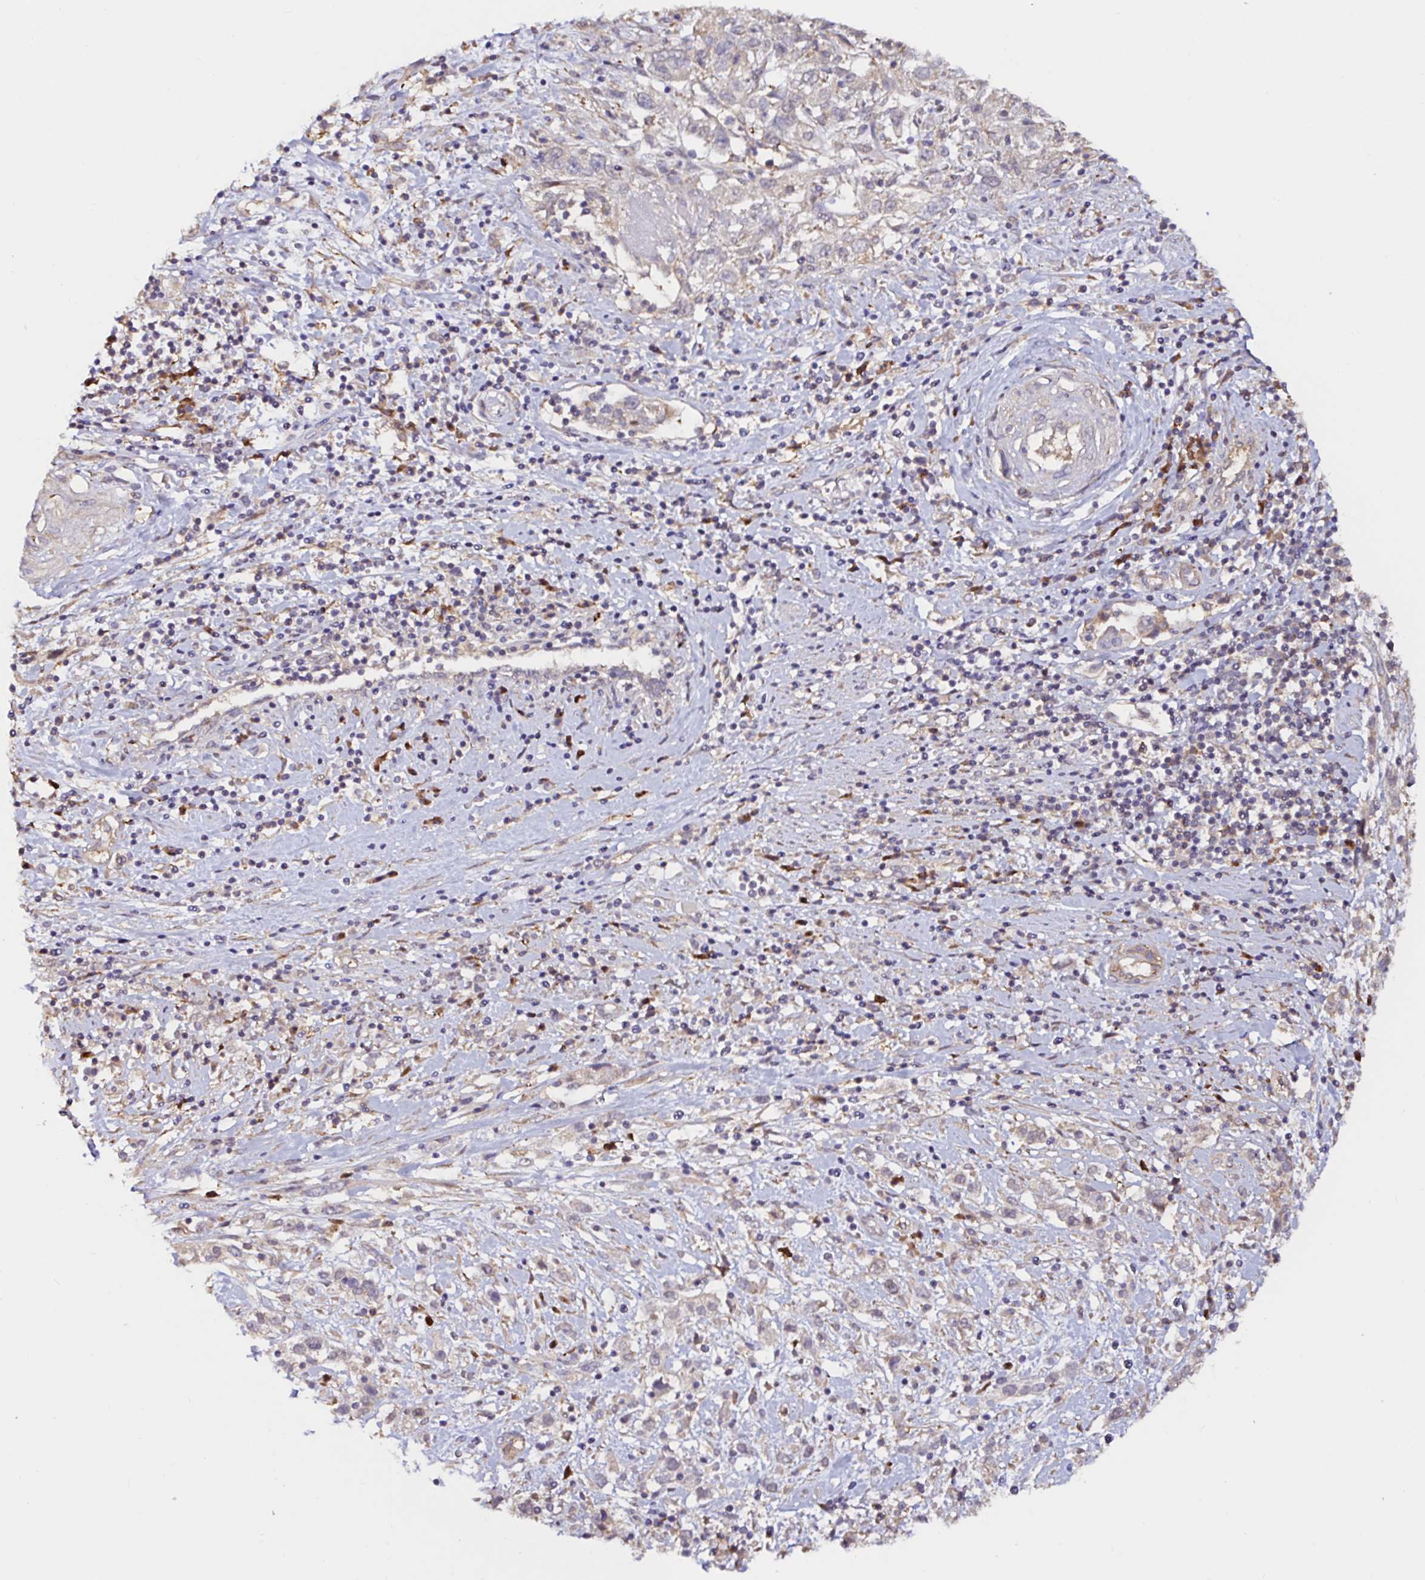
{"staining": {"intensity": "negative", "quantity": "none", "location": "none"}, "tissue": "cervical cancer", "cell_type": "Tumor cells", "image_type": "cancer", "snomed": [{"axis": "morphology", "description": "Adenocarcinoma, NOS"}, {"axis": "topography", "description": "Cervix"}], "caption": "High power microscopy image of an immunohistochemistry (IHC) image of cervical cancer, revealing no significant expression in tumor cells. (IHC, brightfield microscopy, high magnification).", "gene": "RSRP1", "patient": {"sex": "female", "age": 40}}